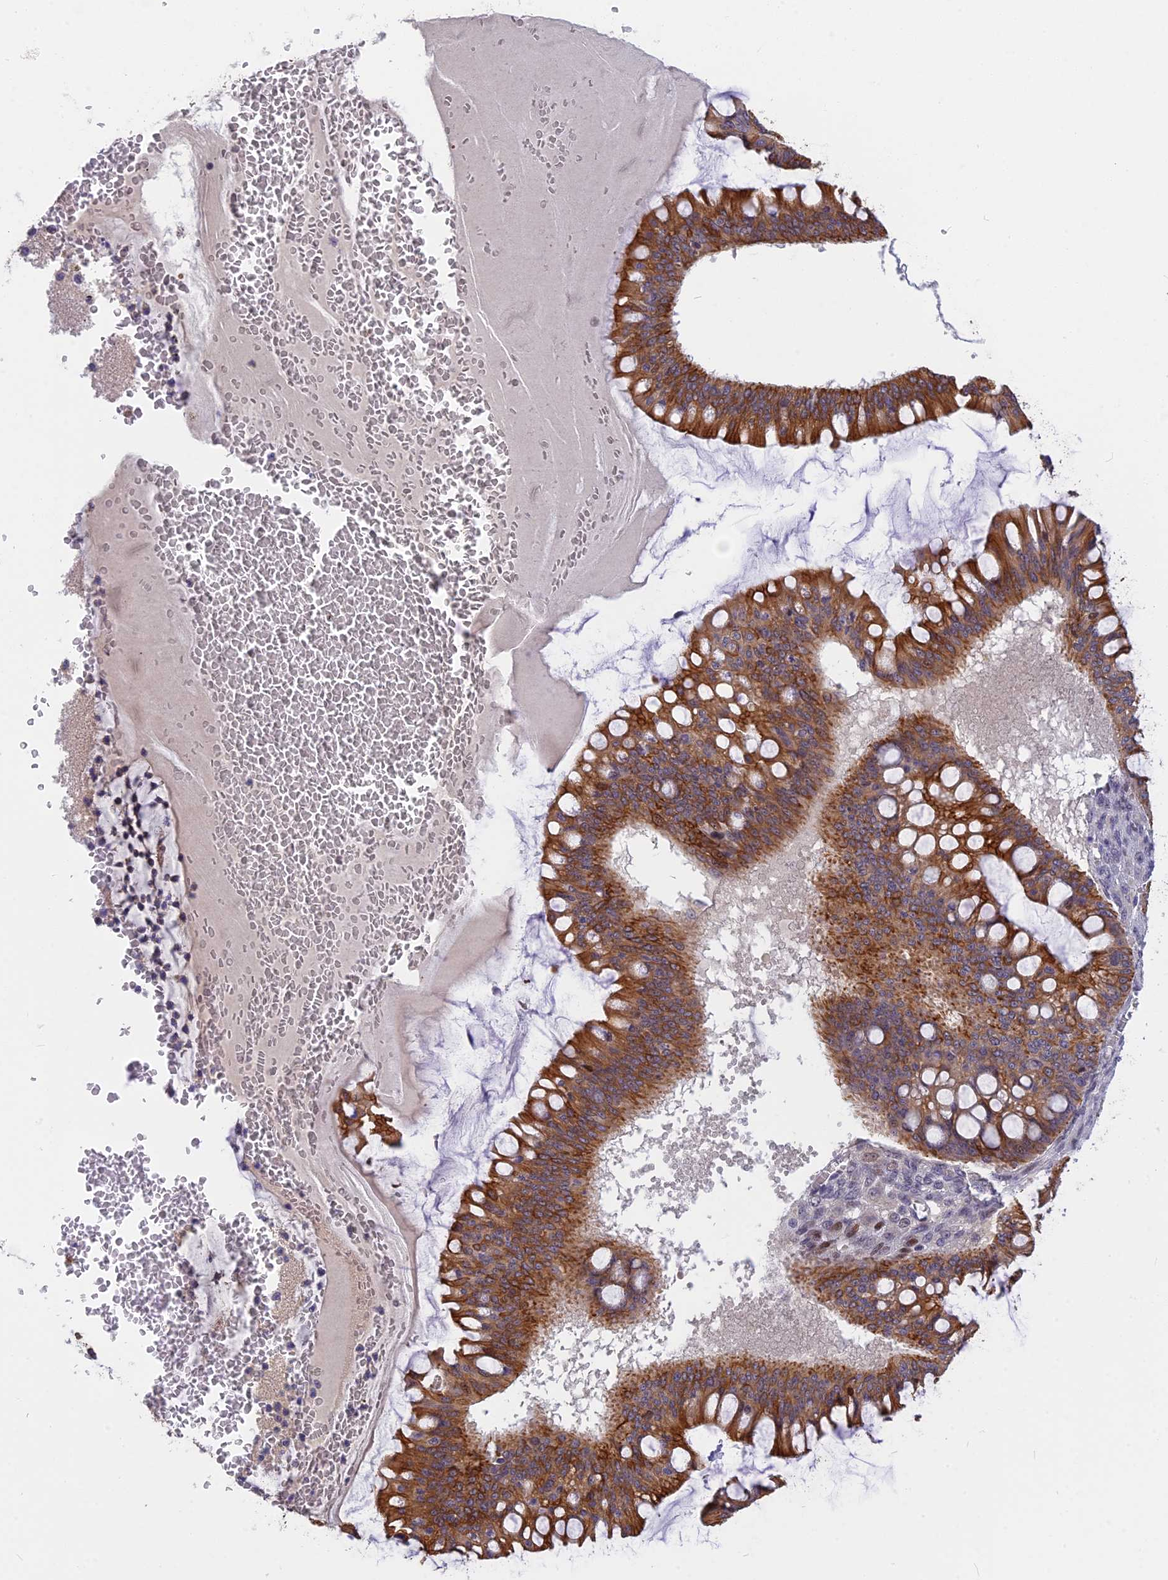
{"staining": {"intensity": "strong", "quantity": ">75%", "location": "cytoplasmic/membranous"}, "tissue": "ovarian cancer", "cell_type": "Tumor cells", "image_type": "cancer", "snomed": [{"axis": "morphology", "description": "Cystadenocarcinoma, mucinous, NOS"}, {"axis": "topography", "description": "Ovary"}], "caption": "IHC histopathology image of ovarian cancer (mucinous cystadenocarcinoma) stained for a protein (brown), which demonstrates high levels of strong cytoplasmic/membranous expression in approximately >75% of tumor cells.", "gene": "ANKRD34B", "patient": {"sex": "female", "age": 73}}